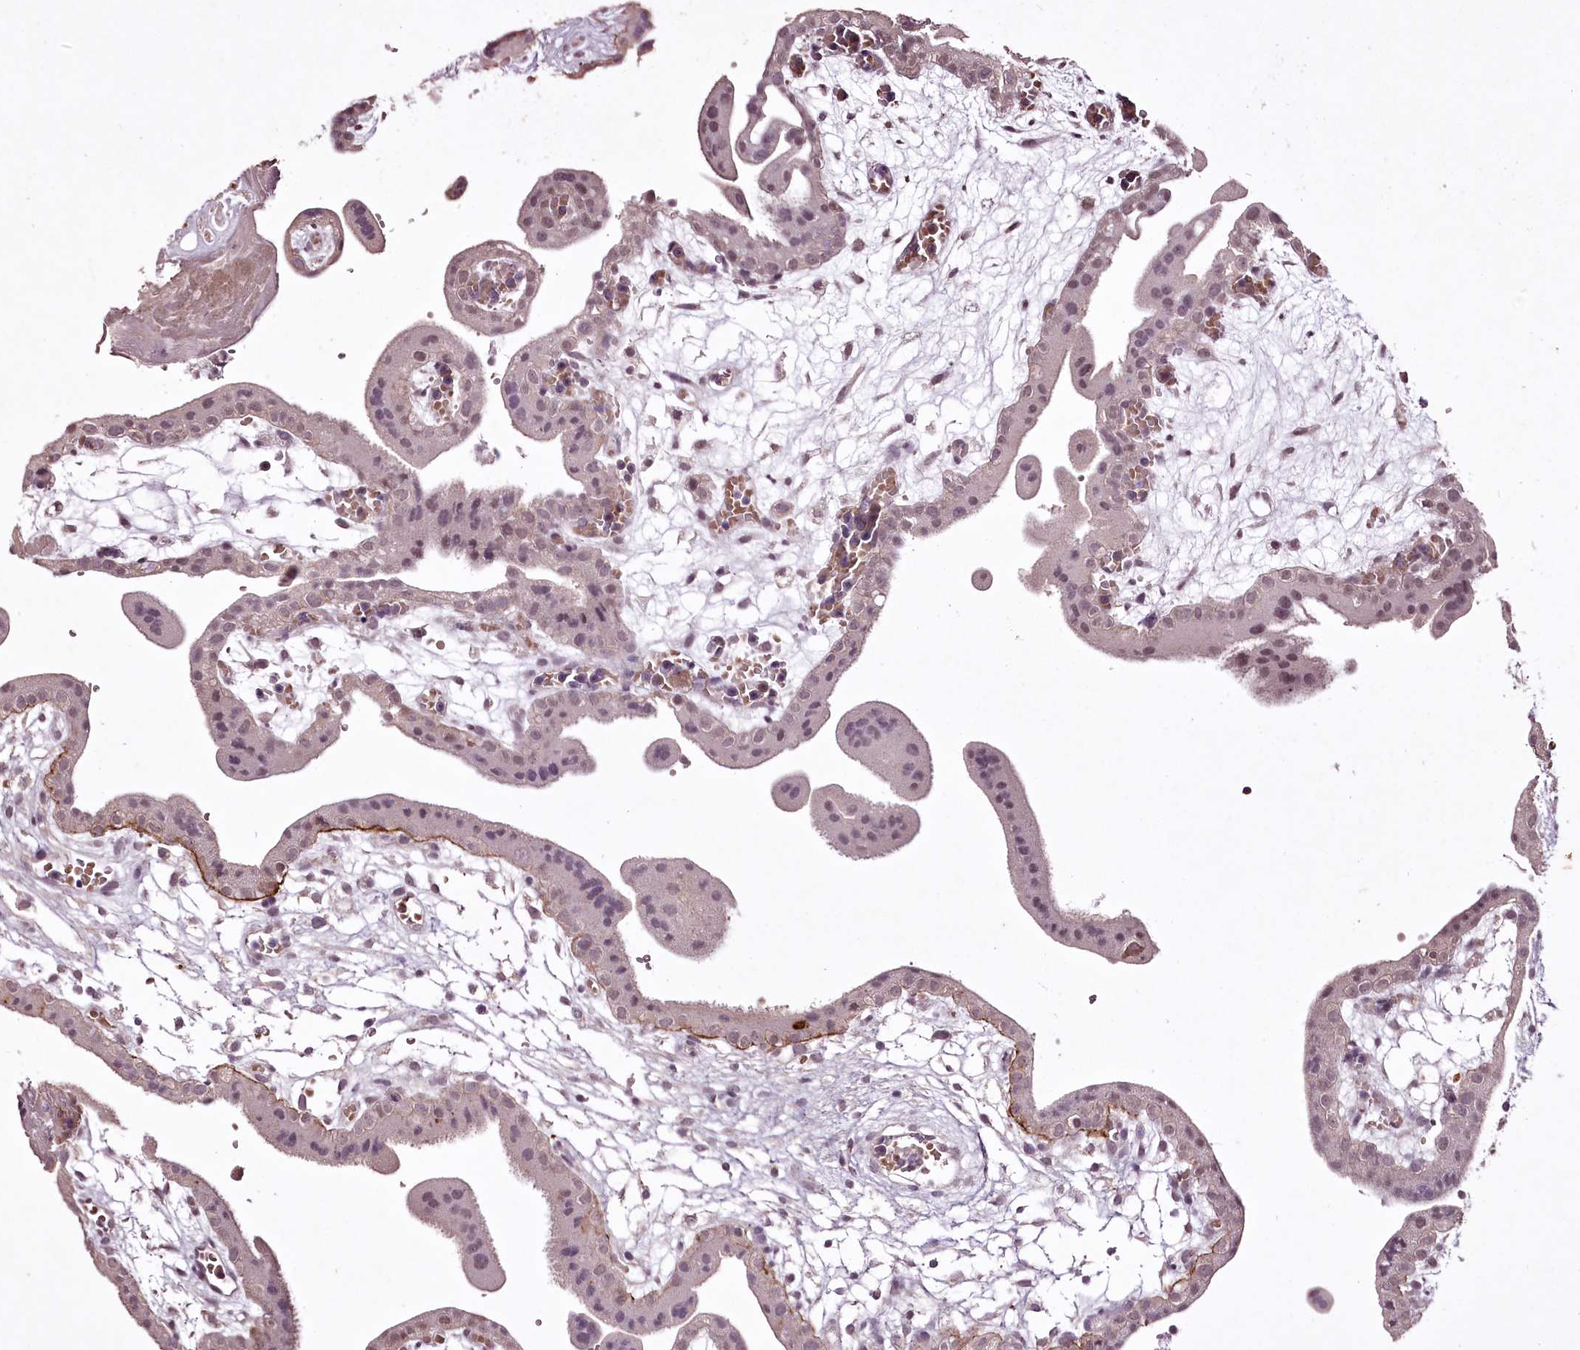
{"staining": {"intensity": "weak", "quantity": "<25%", "location": "nuclear"}, "tissue": "placenta", "cell_type": "Decidual cells", "image_type": "normal", "snomed": [{"axis": "morphology", "description": "Normal tissue, NOS"}, {"axis": "topography", "description": "Placenta"}], "caption": "Decidual cells show no significant protein positivity in benign placenta. (DAB immunohistochemistry (IHC) with hematoxylin counter stain).", "gene": "ADRA1D", "patient": {"sex": "female", "age": 18}}